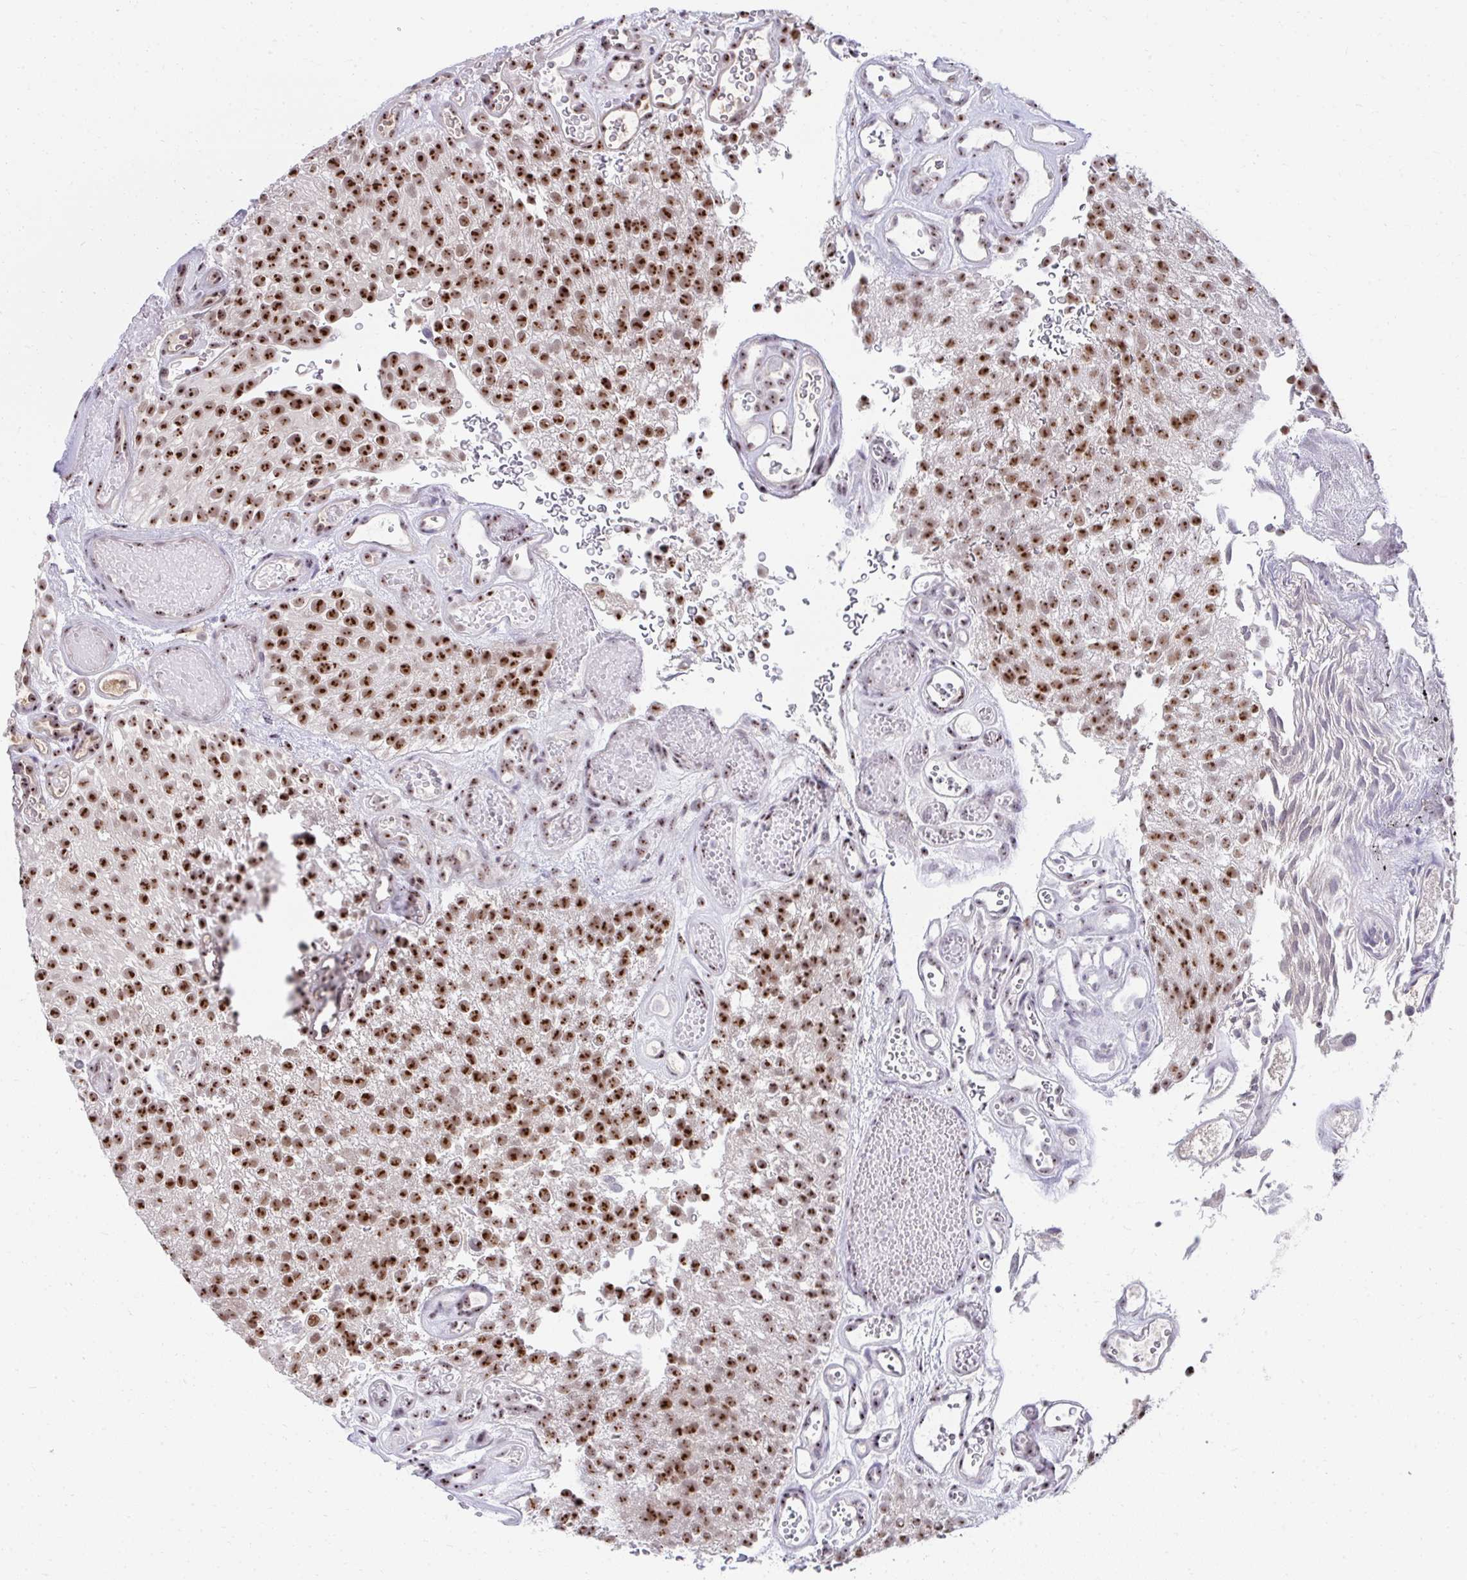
{"staining": {"intensity": "strong", "quantity": ">75%", "location": "nuclear"}, "tissue": "urothelial cancer", "cell_type": "Tumor cells", "image_type": "cancer", "snomed": [{"axis": "morphology", "description": "Urothelial carcinoma, Low grade"}, {"axis": "topography", "description": "Urinary bladder"}], "caption": "A micrograph of urothelial cancer stained for a protein reveals strong nuclear brown staining in tumor cells.", "gene": "HIRA", "patient": {"sex": "male", "age": 78}}